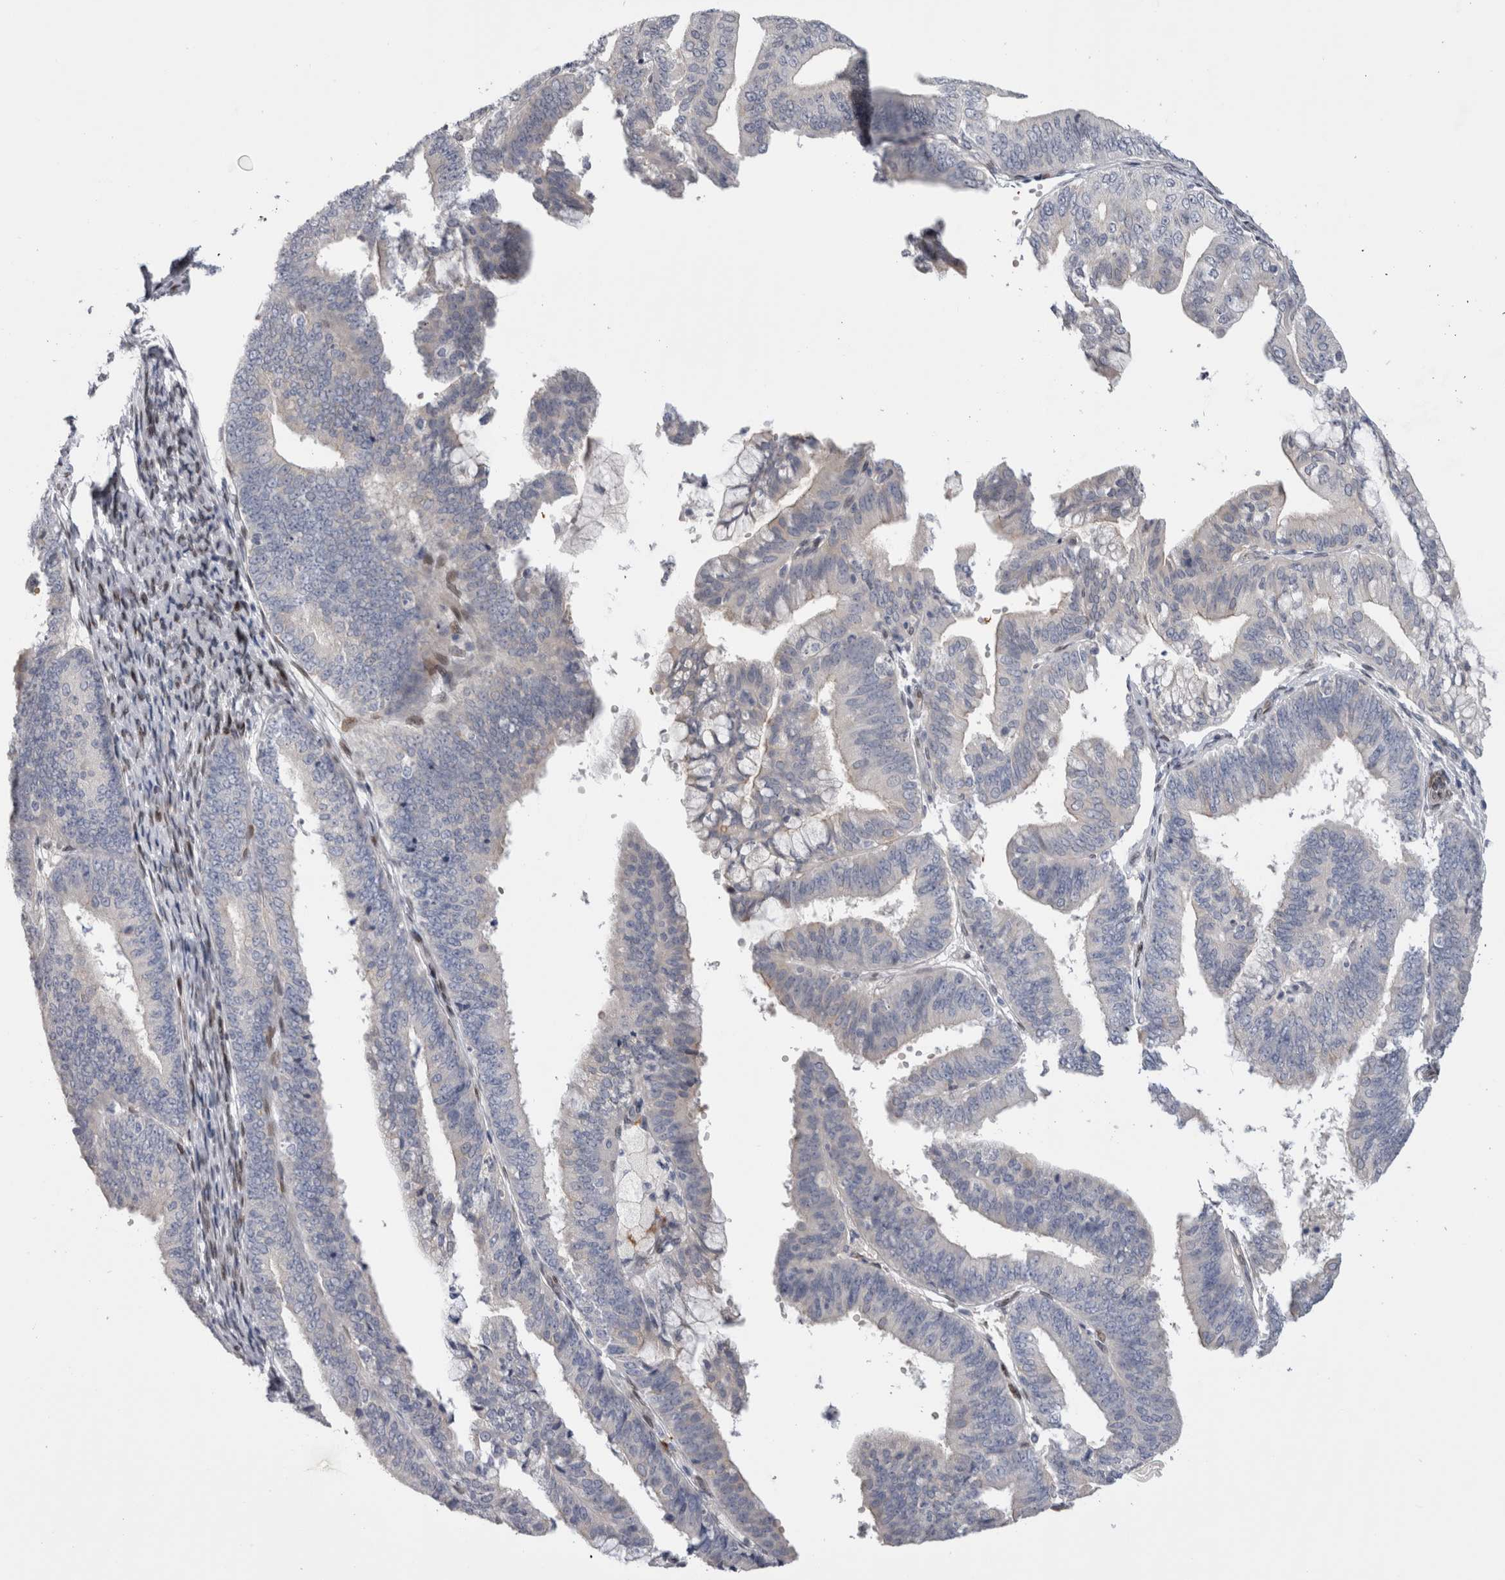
{"staining": {"intensity": "negative", "quantity": "none", "location": "none"}, "tissue": "endometrial cancer", "cell_type": "Tumor cells", "image_type": "cancer", "snomed": [{"axis": "morphology", "description": "Adenocarcinoma, NOS"}, {"axis": "topography", "description": "Endometrium"}], "caption": "This is a photomicrograph of immunohistochemistry staining of endometrial cancer, which shows no expression in tumor cells.", "gene": "DMTN", "patient": {"sex": "female", "age": 63}}